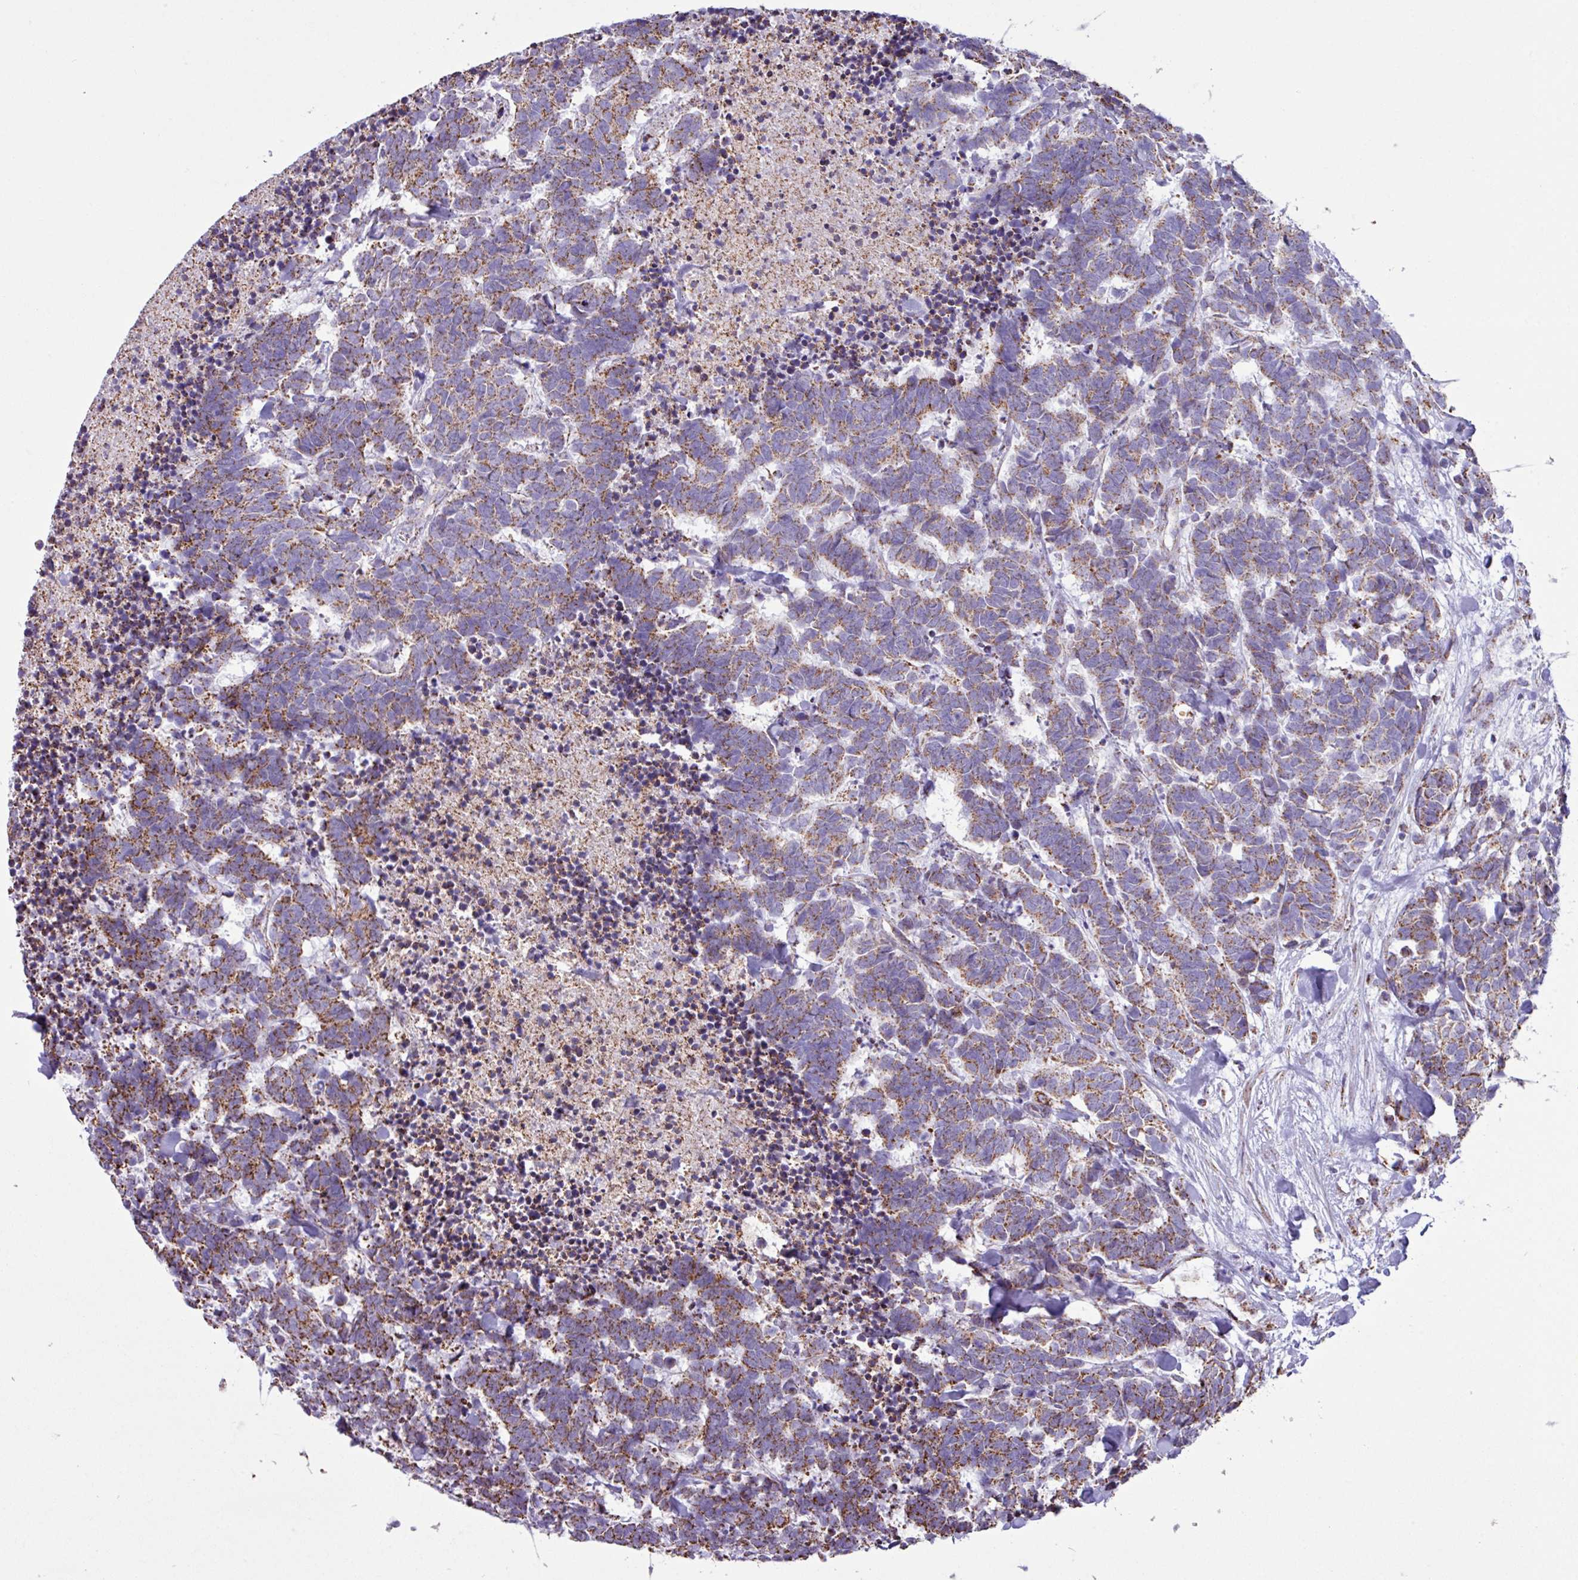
{"staining": {"intensity": "moderate", "quantity": "25%-75%", "location": "cytoplasmic/membranous"}, "tissue": "carcinoid", "cell_type": "Tumor cells", "image_type": "cancer", "snomed": [{"axis": "morphology", "description": "Carcinoma, NOS"}, {"axis": "morphology", "description": "Carcinoid, malignant, NOS"}, {"axis": "topography", "description": "Urinary bladder"}], "caption": "This photomicrograph shows IHC staining of human carcinoid, with medium moderate cytoplasmic/membranous expression in about 25%-75% of tumor cells.", "gene": "RTL3", "patient": {"sex": "male", "age": 57}}